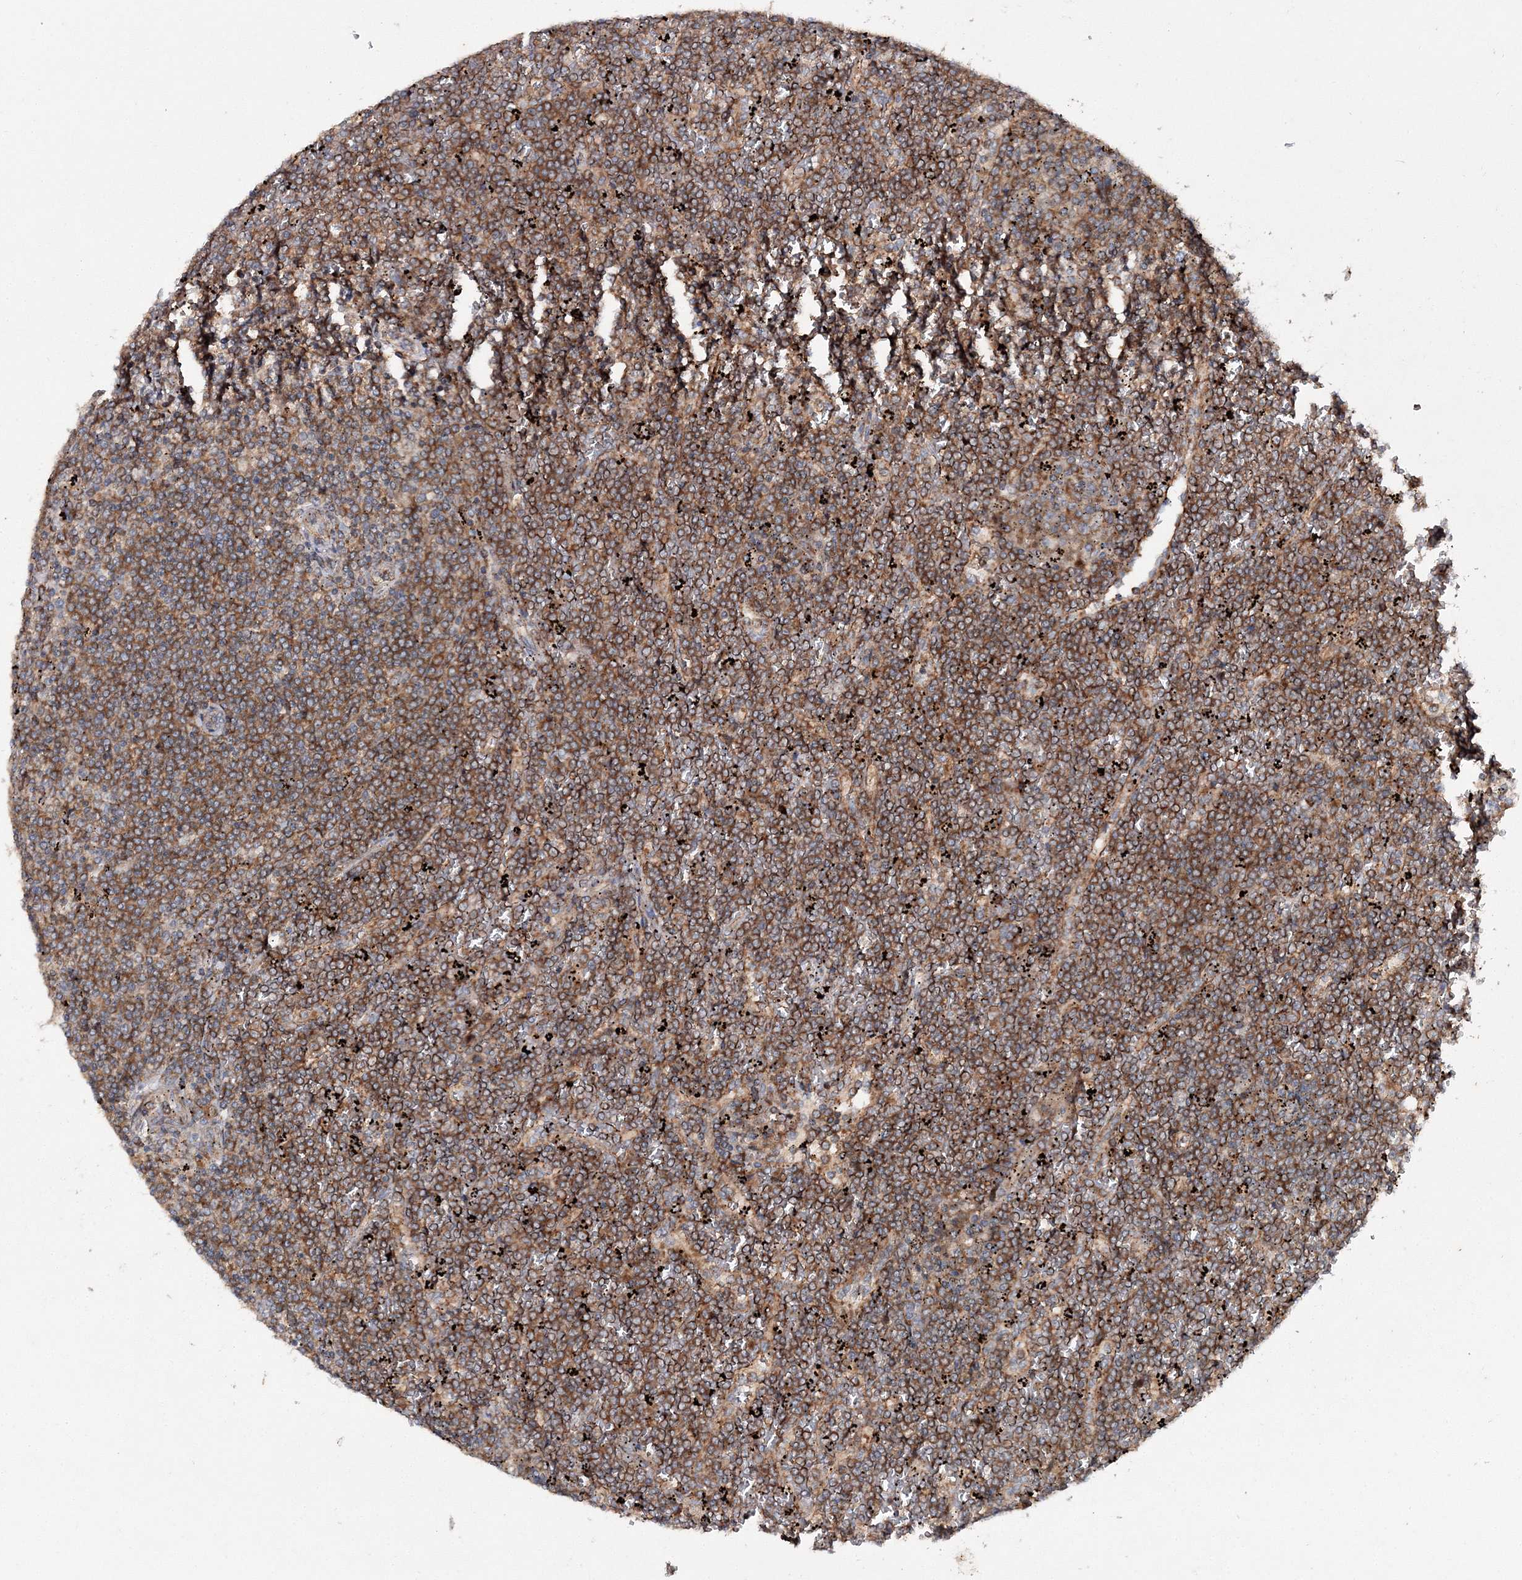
{"staining": {"intensity": "moderate", "quantity": ">75%", "location": "cytoplasmic/membranous"}, "tissue": "lymphoma", "cell_type": "Tumor cells", "image_type": "cancer", "snomed": [{"axis": "morphology", "description": "Malignant lymphoma, non-Hodgkin's type, Low grade"}, {"axis": "topography", "description": "Spleen"}], "caption": "Immunohistochemical staining of human malignant lymphoma, non-Hodgkin's type (low-grade) shows medium levels of moderate cytoplasmic/membranous staining in approximately >75% of tumor cells.", "gene": "DNAJC13", "patient": {"sex": "female", "age": 19}}